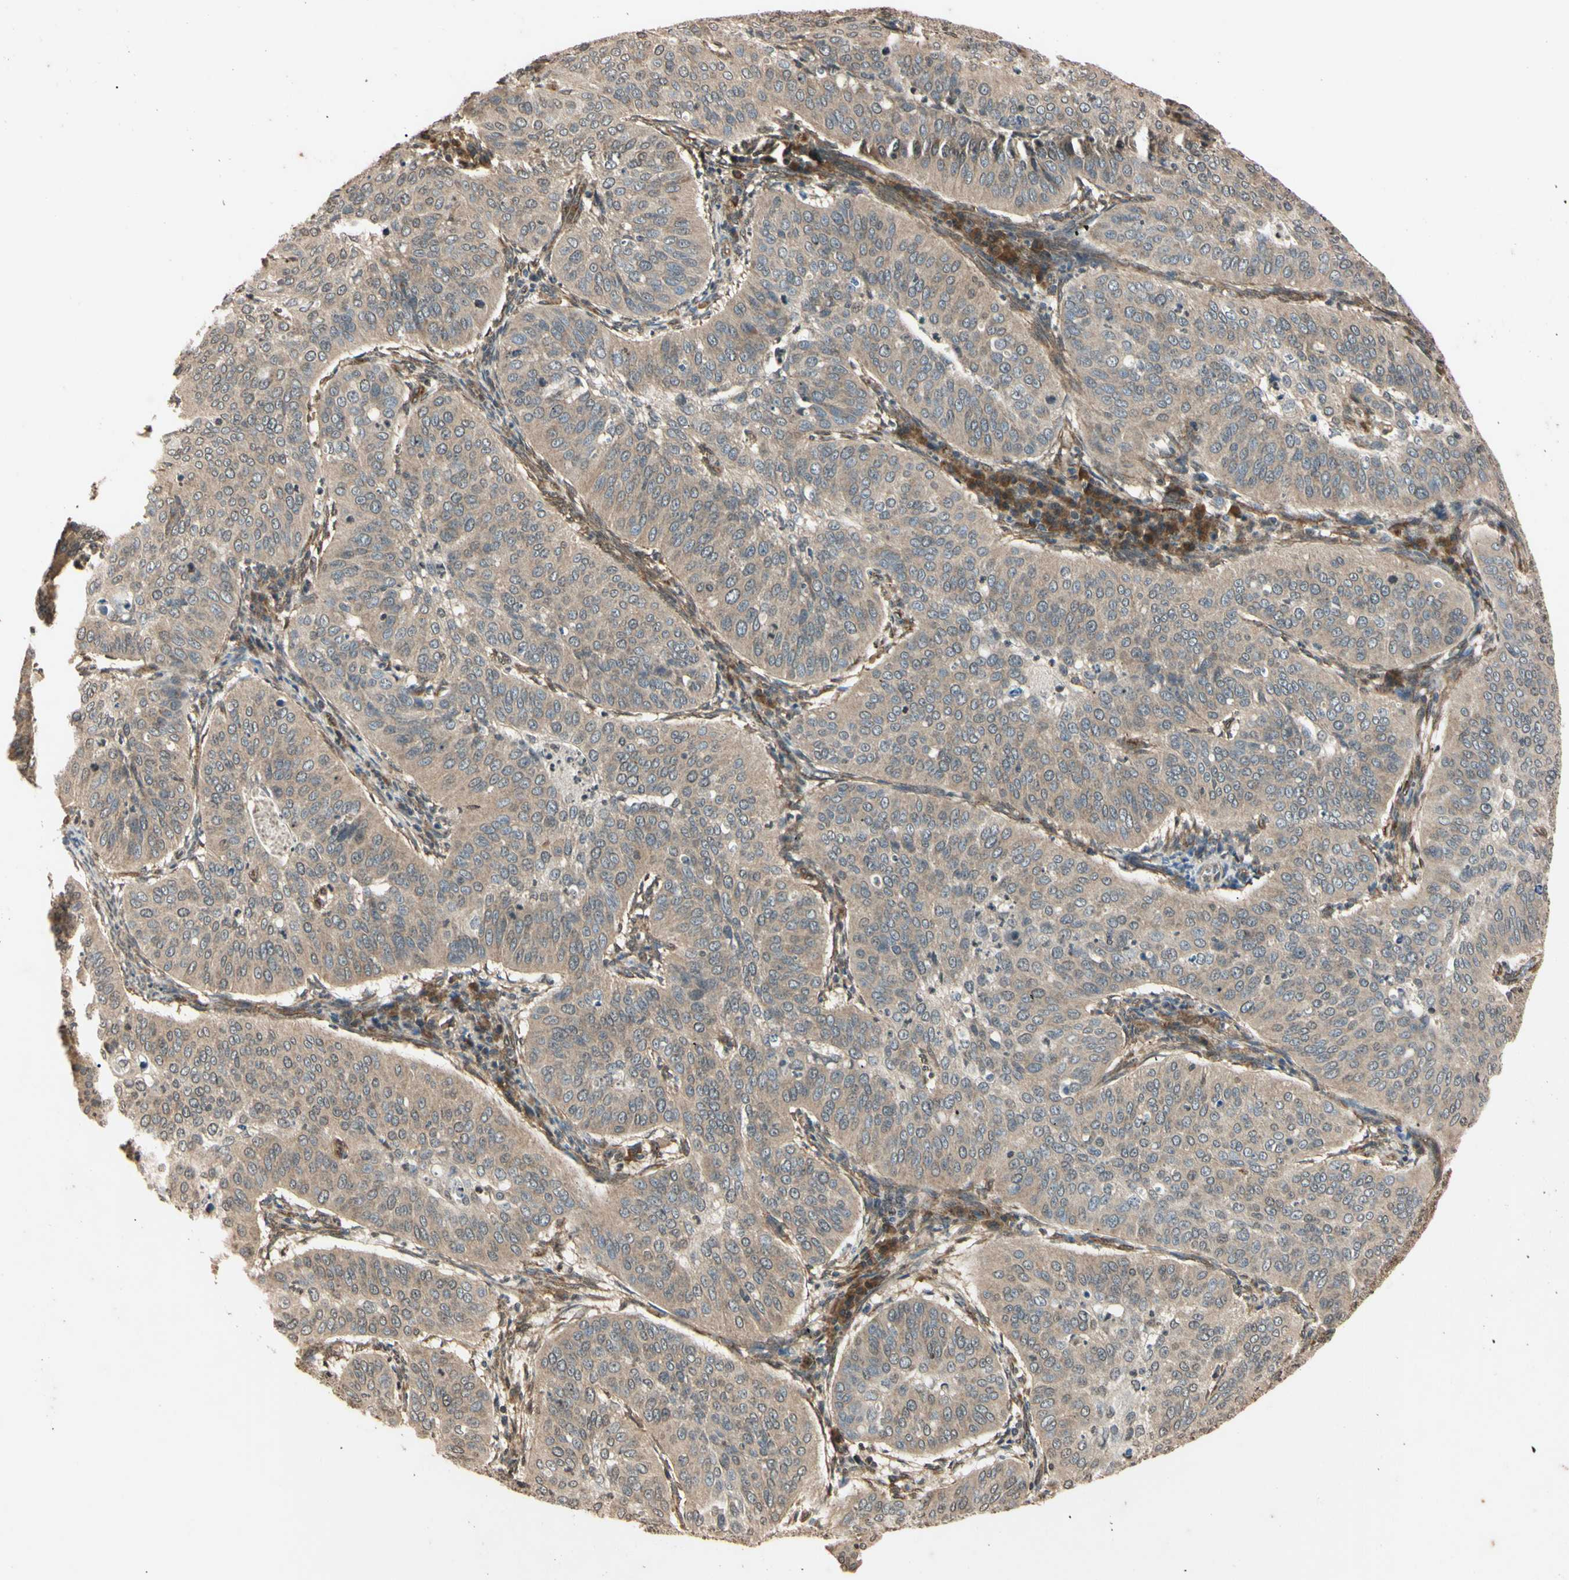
{"staining": {"intensity": "weak", "quantity": ">75%", "location": "cytoplasmic/membranous"}, "tissue": "cervical cancer", "cell_type": "Tumor cells", "image_type": "cancer", "snomed": [{"axis": "morphology", "description": "Normal tissue, NOS"}, {"axis": "morphology", "description": "Squamous cell carcinoma, NOS"}, {"axis": "topography", "description": "Cervix"}], "caption": "There is low levels of weak cytoplasmic/membranous positivity in tumor cells of cervical cancer (squamous cell carcinoma), as demonstrated by immunohistochemical staining (brown color).", "gene": "EPN1", "patient": {"sex": "female", "age": 39}}